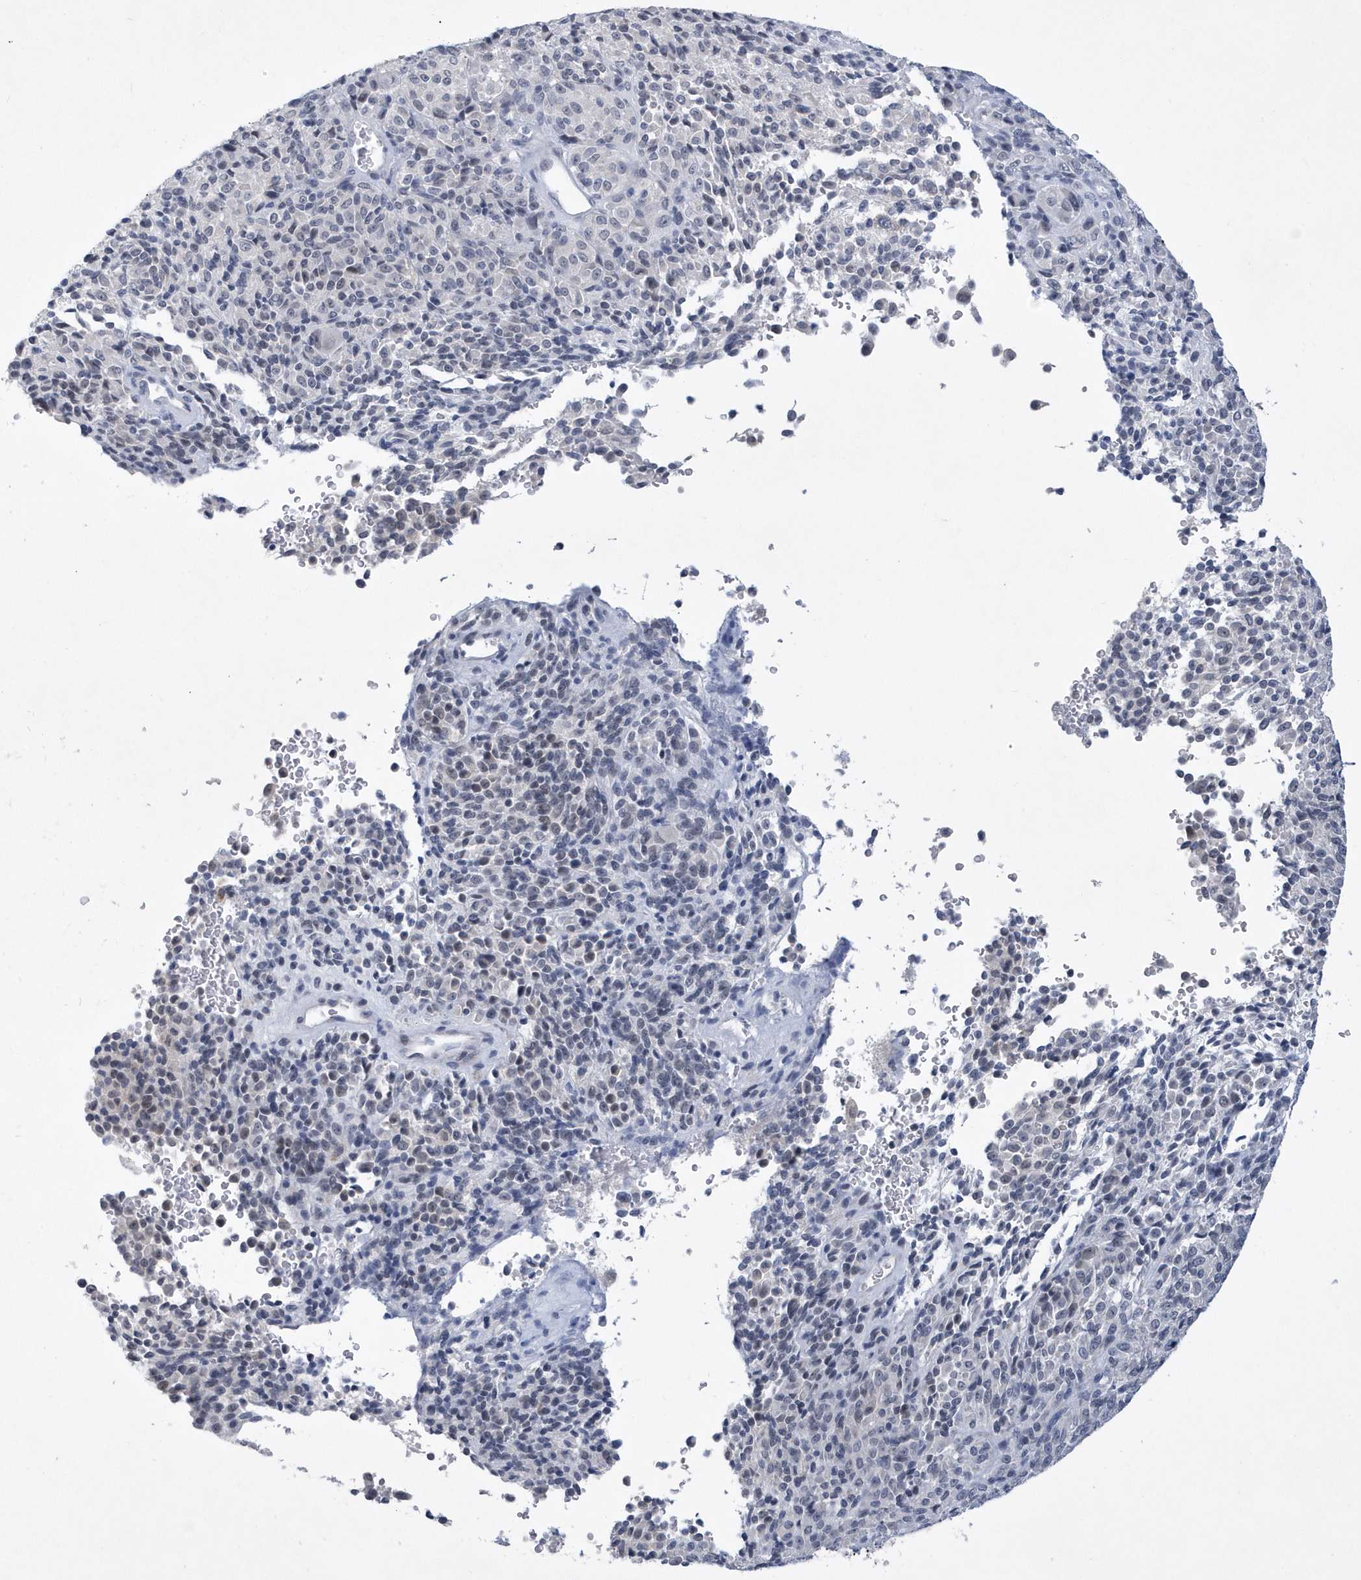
{"staining": {"intensity": "negative", "quantity": "none", "location": "none"}, "tissue": "melanoma", "cell_type": "Tumor cells", "image_type": "cancer", "snomed": [{"axis": "morphology", "description": "Malignant melanoma, Metastatic site"}, {"axis": "topography", "description": "Brain"}], "caption": "Human malignant melanoma (metastatic site) stained for a protein using immunohistochemistry demonstrates no expression in tumor cells.", "gene": "SRGAP3", "patient": {"sex": "female", "age": 56}}